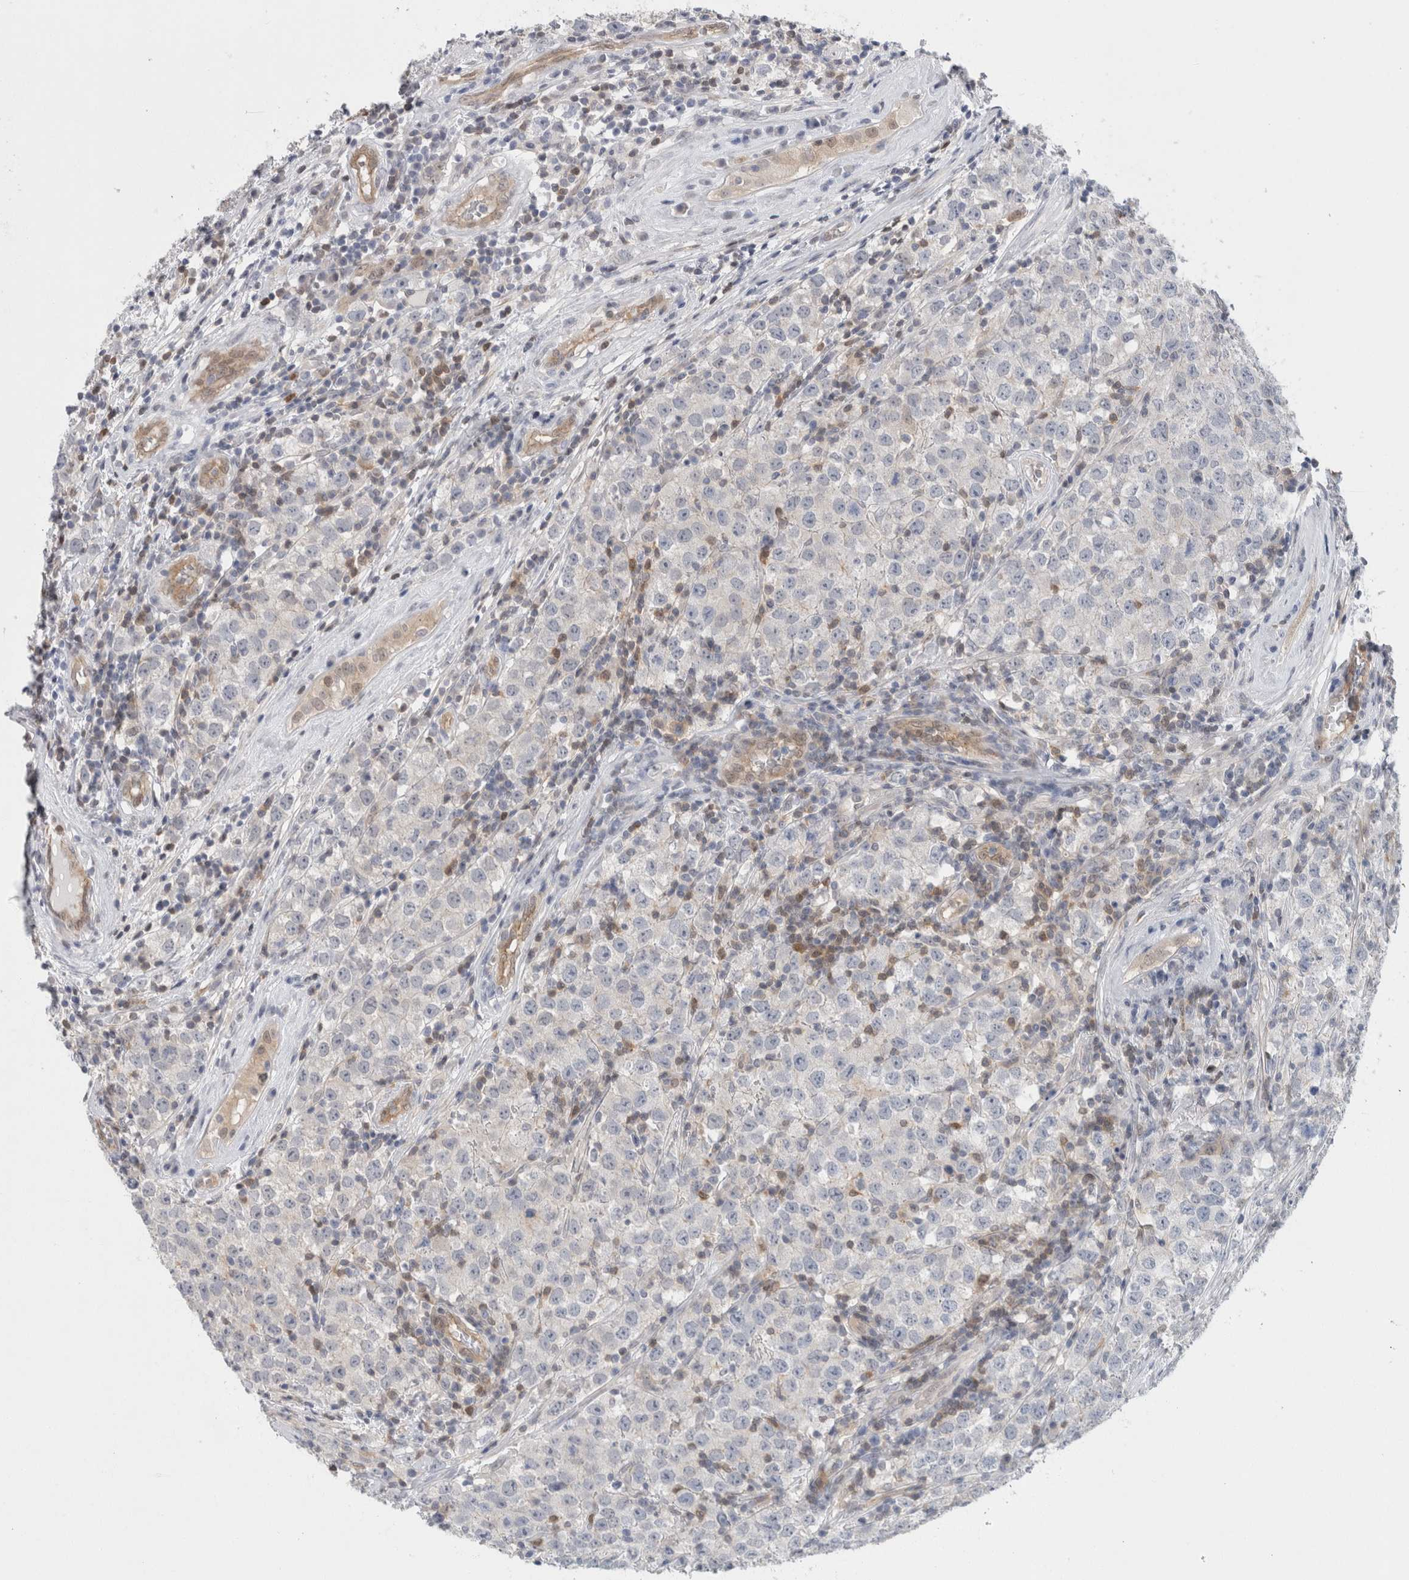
{"staining": {"intensity": "negative", "quantity": "none", "location": "none"}, "tissue": "testis cancer", "cell_type": "Tumor cells", "image_type": "cancer", "snomed": [{"axis": "morphology", "description": "Seminoma, NOS"}, {"axis": "morphology", "description": "Carcinoma, Embryonal, NOS"}, {"axis": "topography", "description": "Testis"}], "caption": "Immunohistochemistry (IHC) micrograph of human testis seminoma stained for a protein (brown), which demonstrates no staining in tumor cells.", "gene": "CASP6", "patient": {"sex": "male", "age": 28}}